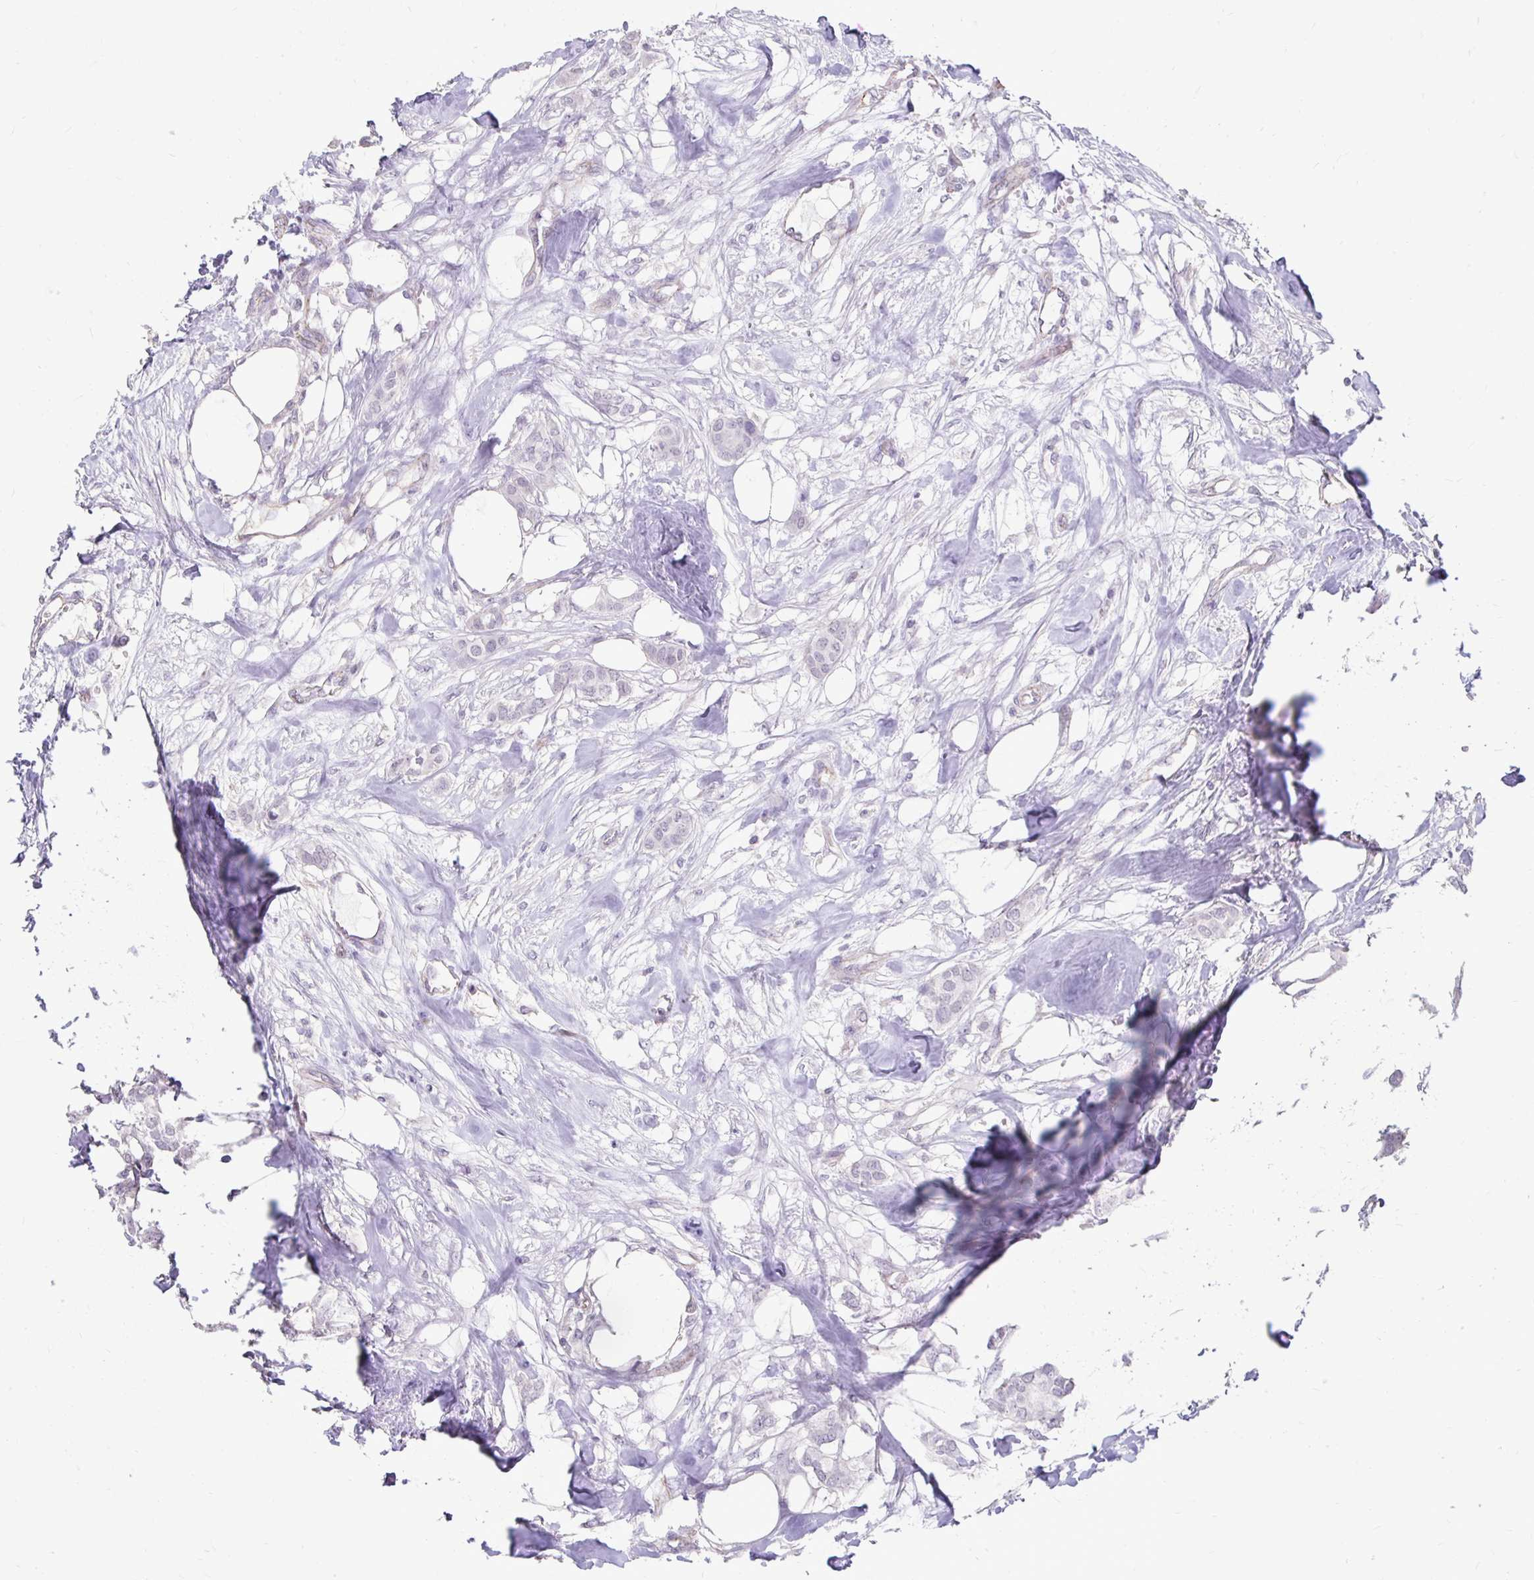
{"staining": {"intensity": "negative", "quantity": "none", "location": "none"}, "tissue": "breast cancer", "cell_type": "Tumor cells", "image_type": "cancer", "snomed": [{"axis": "morphology", "description": "Duct carcinoma"}, {"axis": "topography", "description": "Breast"}], "caption": "The micrograph shows no significant staining in tumor cells of invasive ductal carcinoma (breast).", "gene": "GAS2", "patient": {"sex": "female", "age": 62}}